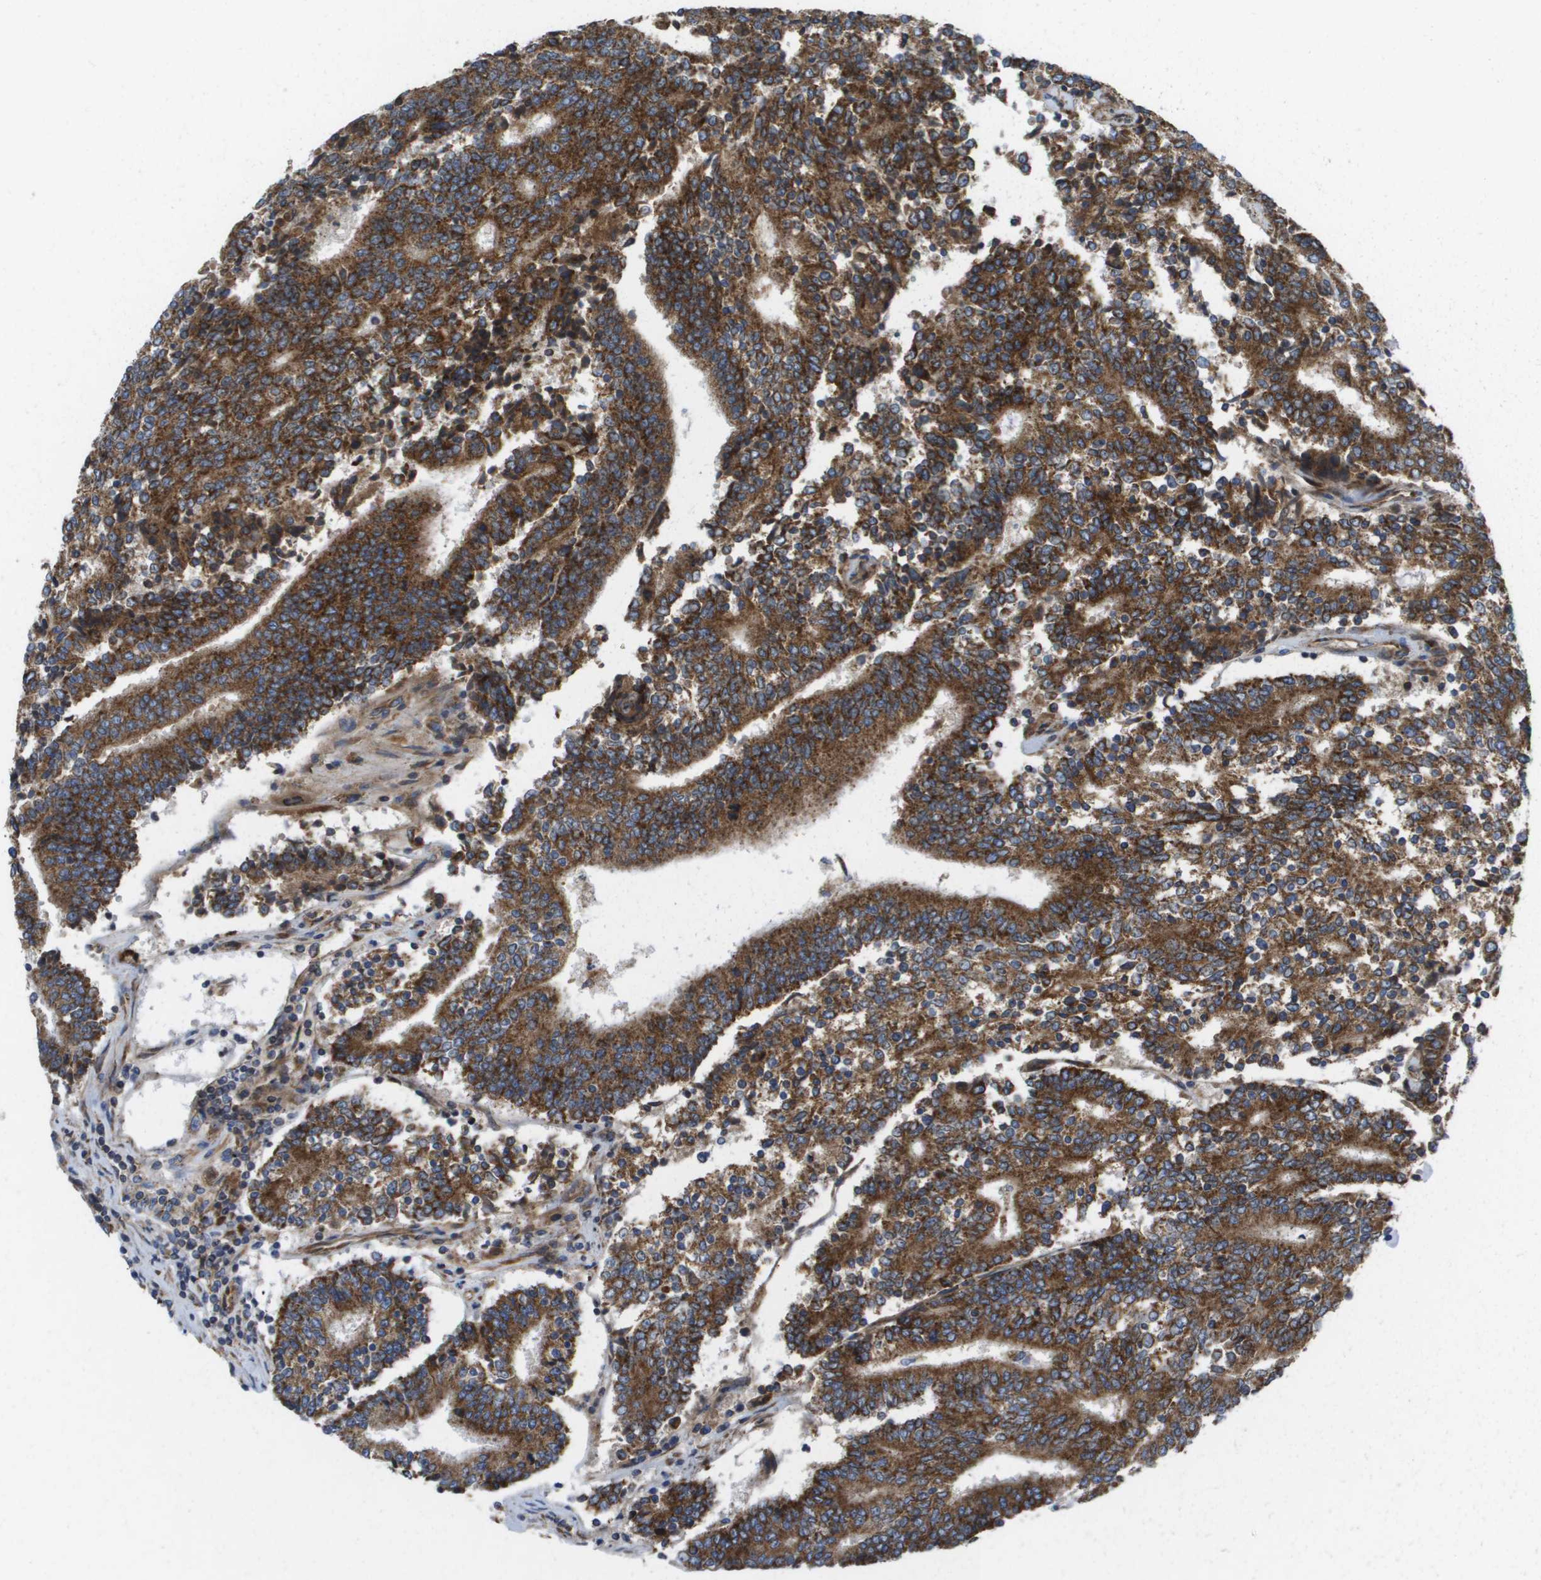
{"staining": {"intensity": "strong", "quantity": ">75%", "location": "cytoplasmic/membranous"}, "tissue": "prostate cancer", "cell_type": "Tumor cells", "image_type": "cancer", "snomed": [{"axis": "morphology", "description": "Normal tissue, NOS"}, {"axis": "morphology", "description": "Adenocarcinoma, High grade"}, {"axis": "topography", "description": "Prostate"}, {"axis": "topography", "description": "Seminal veicle"}], "caption": "Strong cytoplasmic/membranous staining for a protein is seen in approximately >75% of tumor cells of prostate cancer (adenocarcinoma (high-grade)) using IHC.", "gene": "FIS1", "patient": {"sex": "male", "age": 55}}